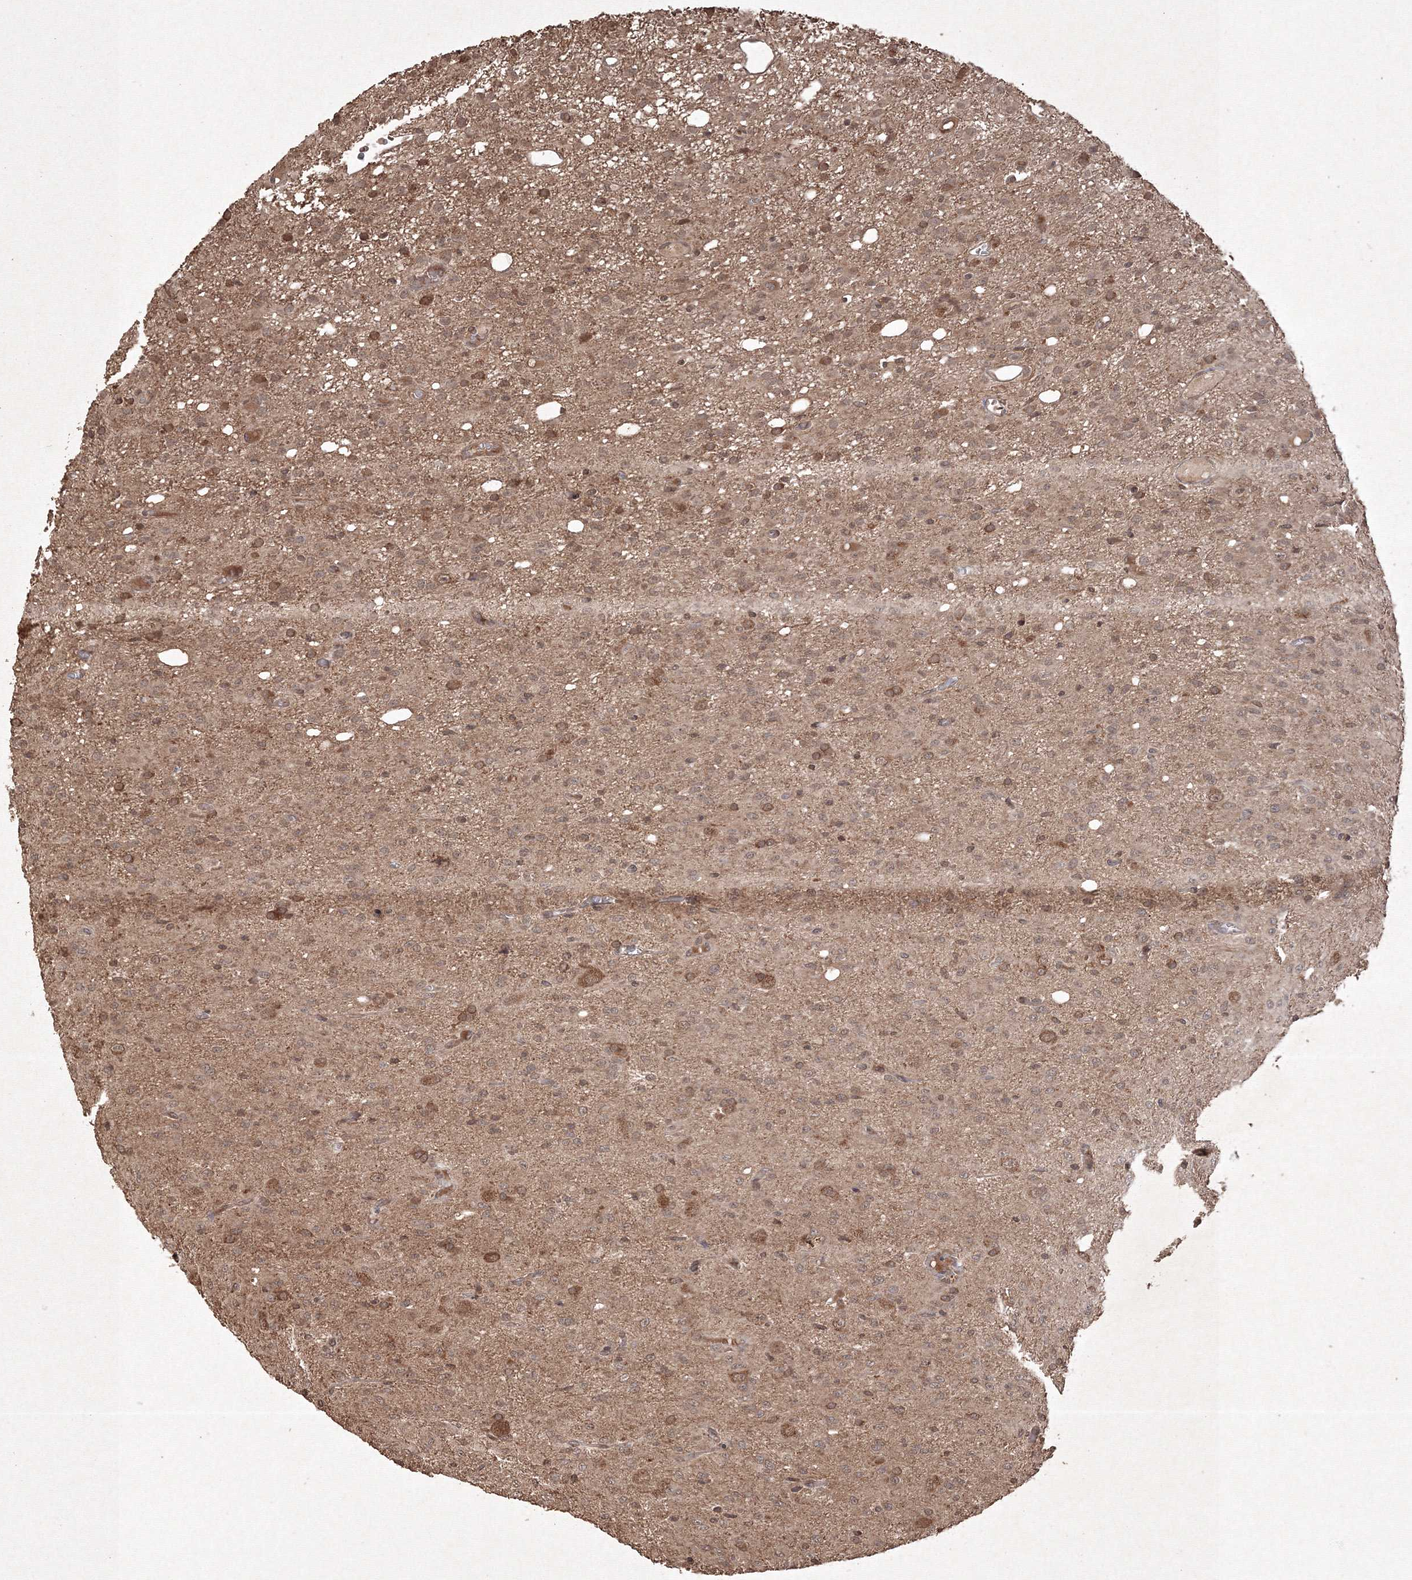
{"staining": {"intensity": "moderate", "quantity": "25%-75%", "location": "cytoplasmic/membranous"}, "tissue": "glioma", "cell_type": "Tumor cells", "image_type": "cancer", "snomed": [{"axis": "morphology", "description": "Glioma, malignant, High grade"}, {"axis": "topography", "description": "Brain"}], "caption": "IHC histopathology image of neoplastic tissue: human high-grade glioma (malignant) stained using immunohistochemistry (IHC) shows medium levels of moderate protein expression localized specifically in the cytoplasmic/membranous of tumor cells, appearing as a cytoplasmic/membranous brown color.", "gene": "PELI3", "patient": {"sex": "female", "age": 59}}